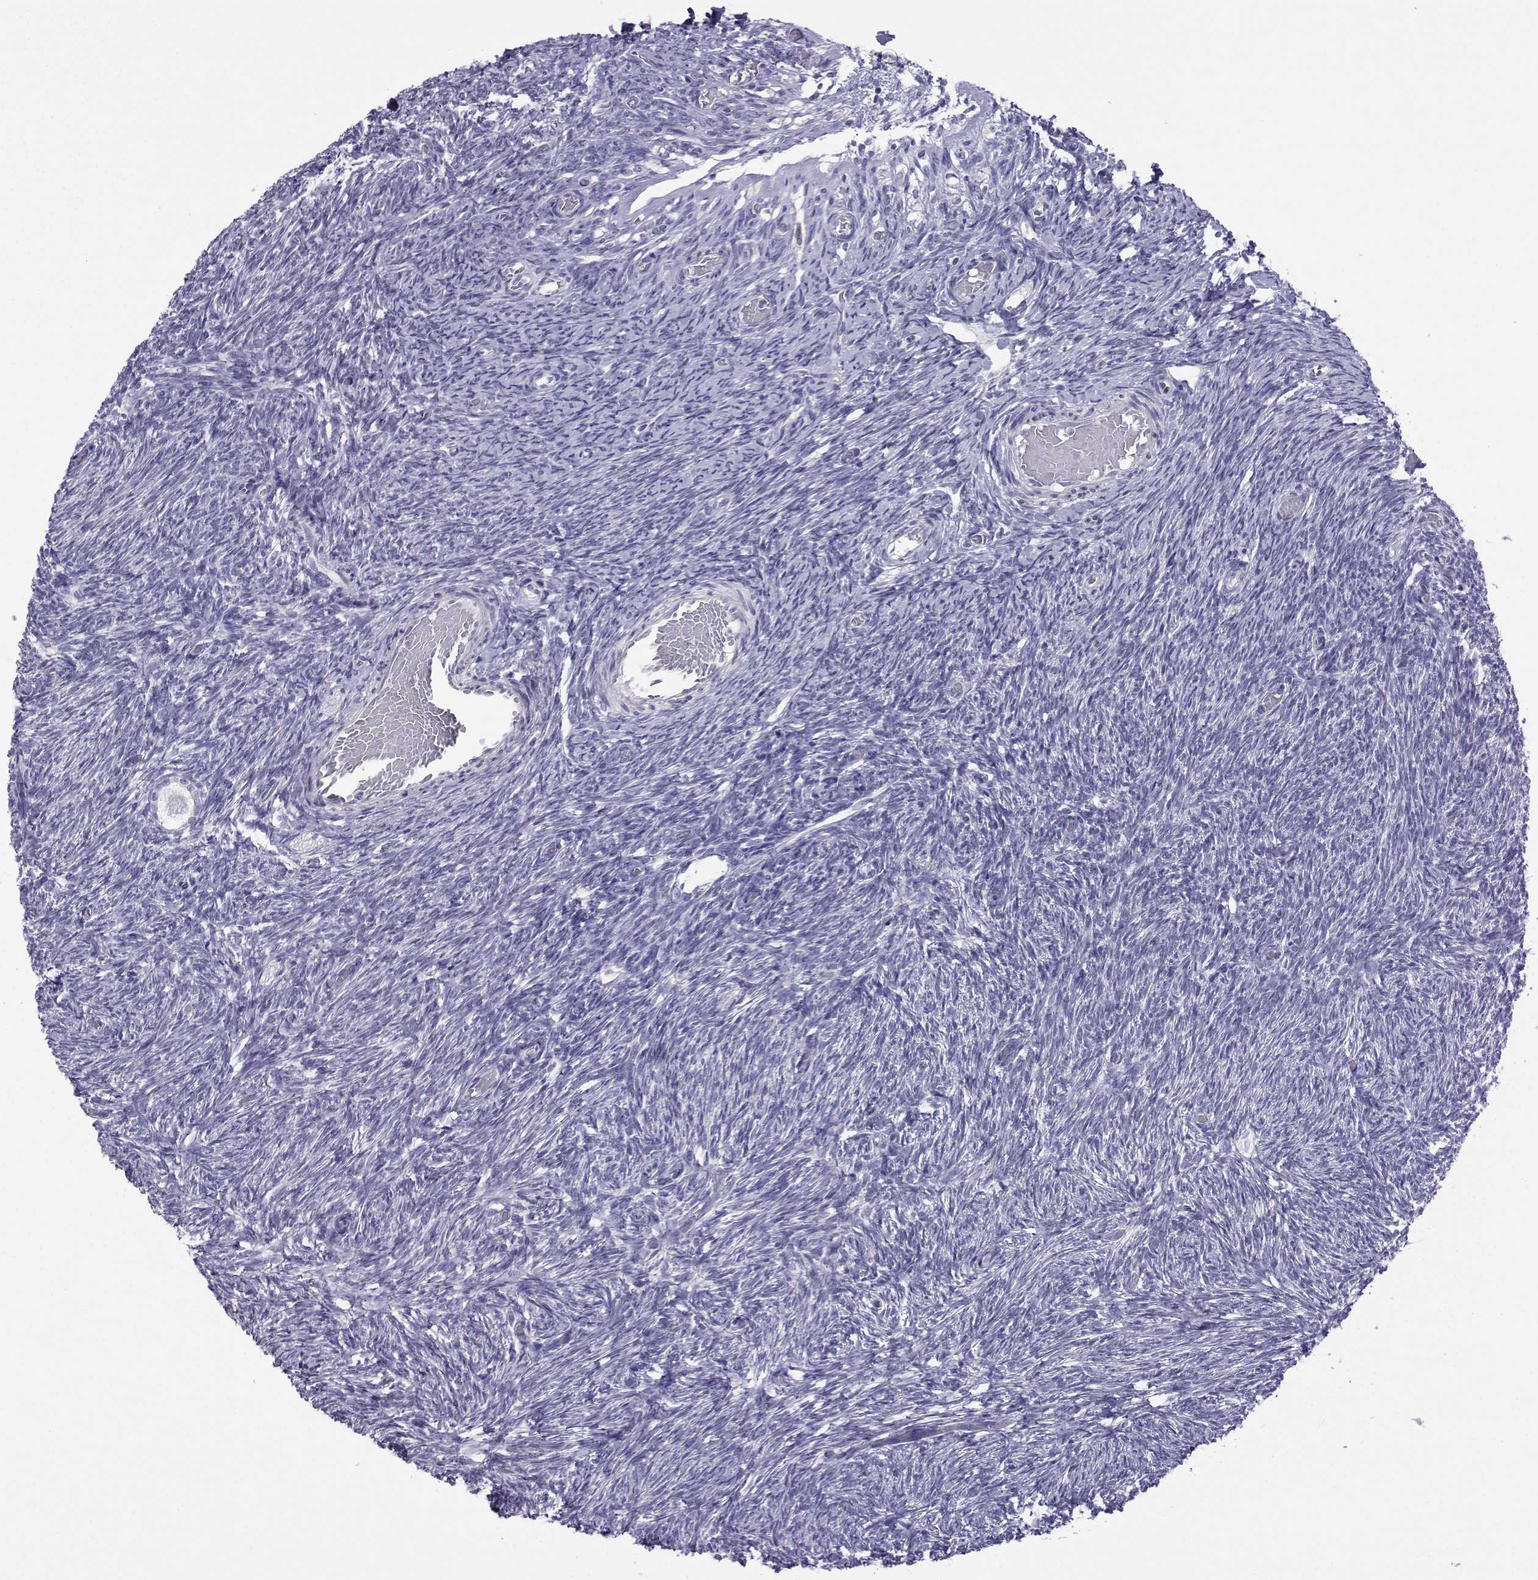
{"staining": {"intensity": "negative", "quantity": "none", "location": "none"}, "tissue": "ovary", "cell_type": "Follicle cells", "image_type": "normal", "snomed": [{"axis": "morphology", "description": "Normal tissue, NOS"}, {"axis": "topography", "description": "Ovary"}], "caption": "High magnification brightfield microscopy of normal ovary stained with DAB (brown) and counterstained with hematoxylin (blue): follicle cells show no significant expression. The staining is performed using DAB (3,3'-diaminobenzidine) brown chromogen with nuclei counter-stained in using hematoxylin.", "gene": "CFAP70", "patient": {"sex": "female", "age": 39}}